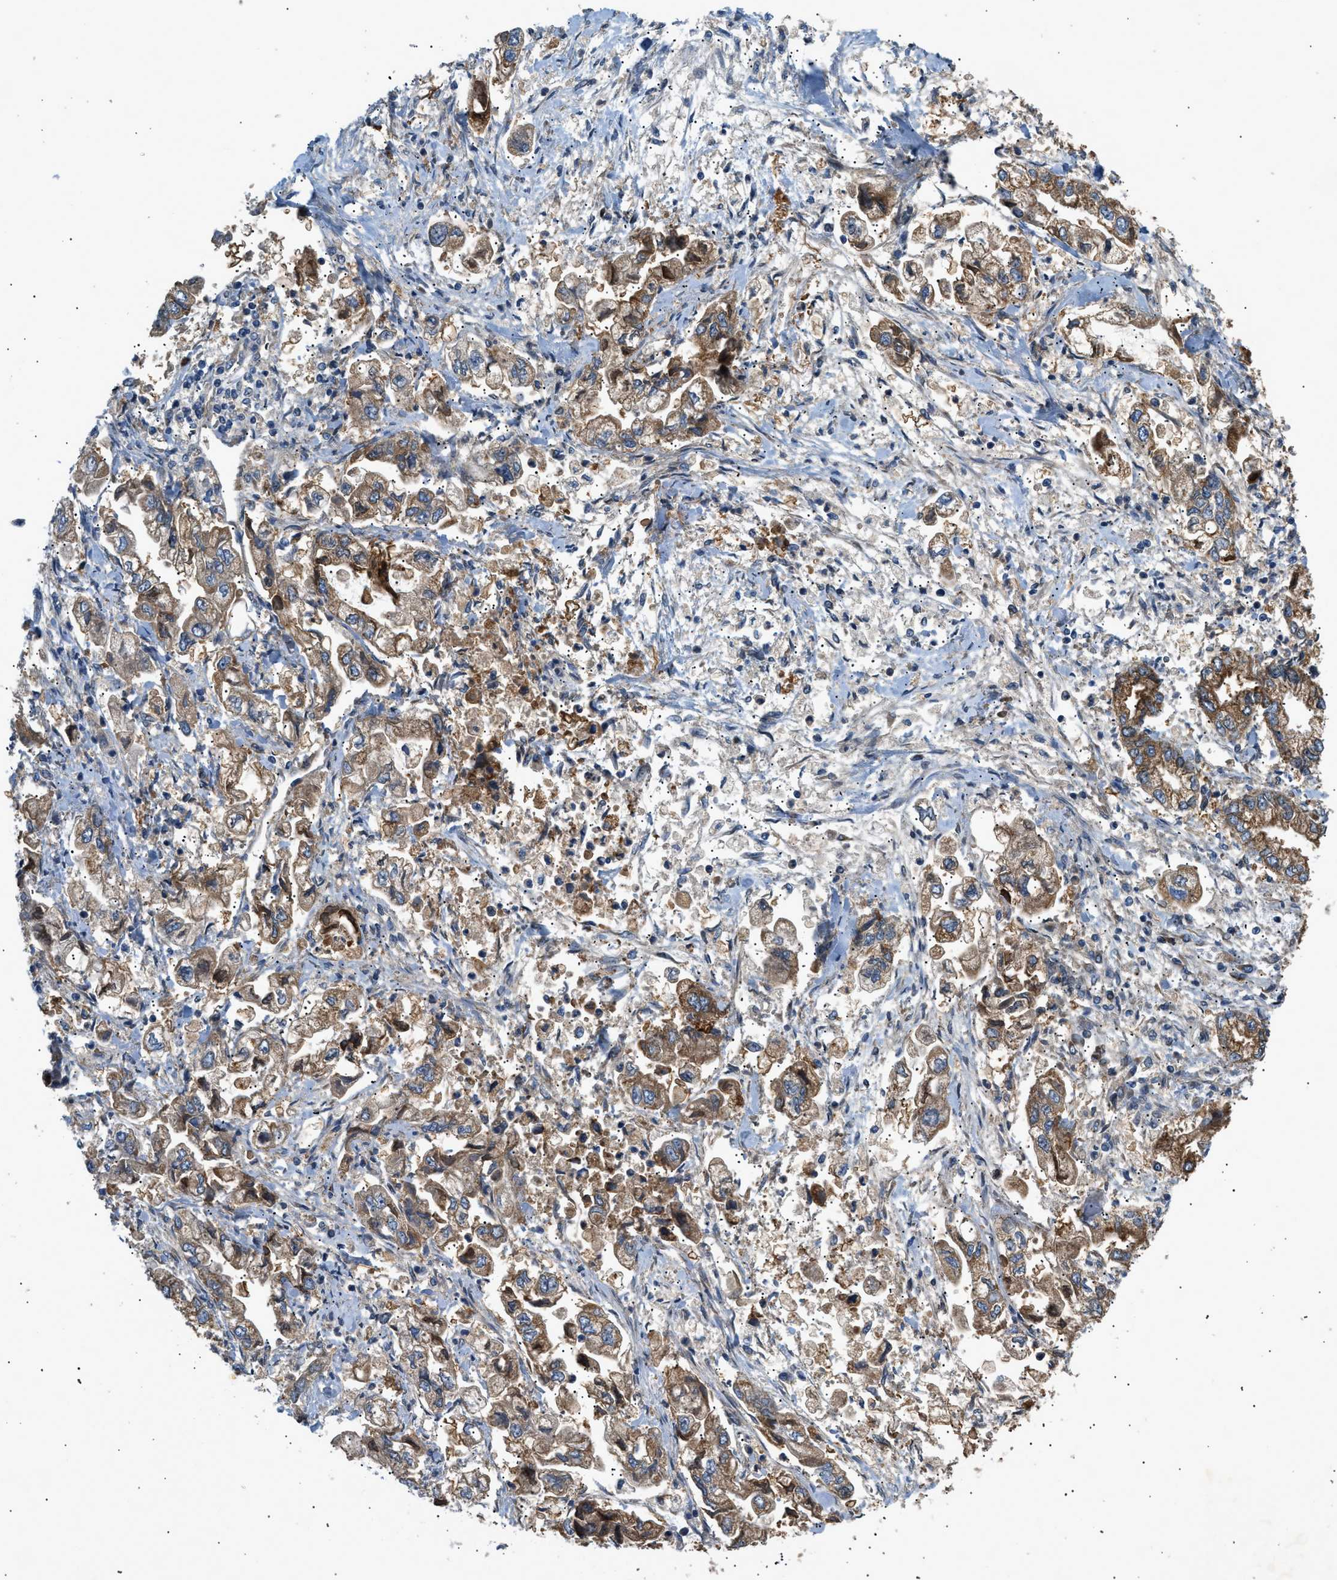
{"staining": {"intensity": "moderate", "quantity": "25%-75%", "location": "cytoplasmic/membranous"}, "tissue": "stomach cancer", "cell_type": "Tumor cells", "image_type": "cancer", "snomed": [{"axis": "morphology", "description": "Normal tissue, NOS"}, {"axis": "morphology", "description": "Adenocarcinoma, NOS"}, {"axis": "topography", "description": "Stomach"}], "caption": "IHC histopathology image of neoplastic tissue: stomach cancer (adenocarcinoma) stained using immunohistochemistry displays medium levels of moderate protein expression localized specifically in the cytoplasmic/membranous of tumor cells, appearing as a cytoplasmic/membranous brown color.", "gene": "LYSMD3", "patient": {"sex": "male", "age": 62}}